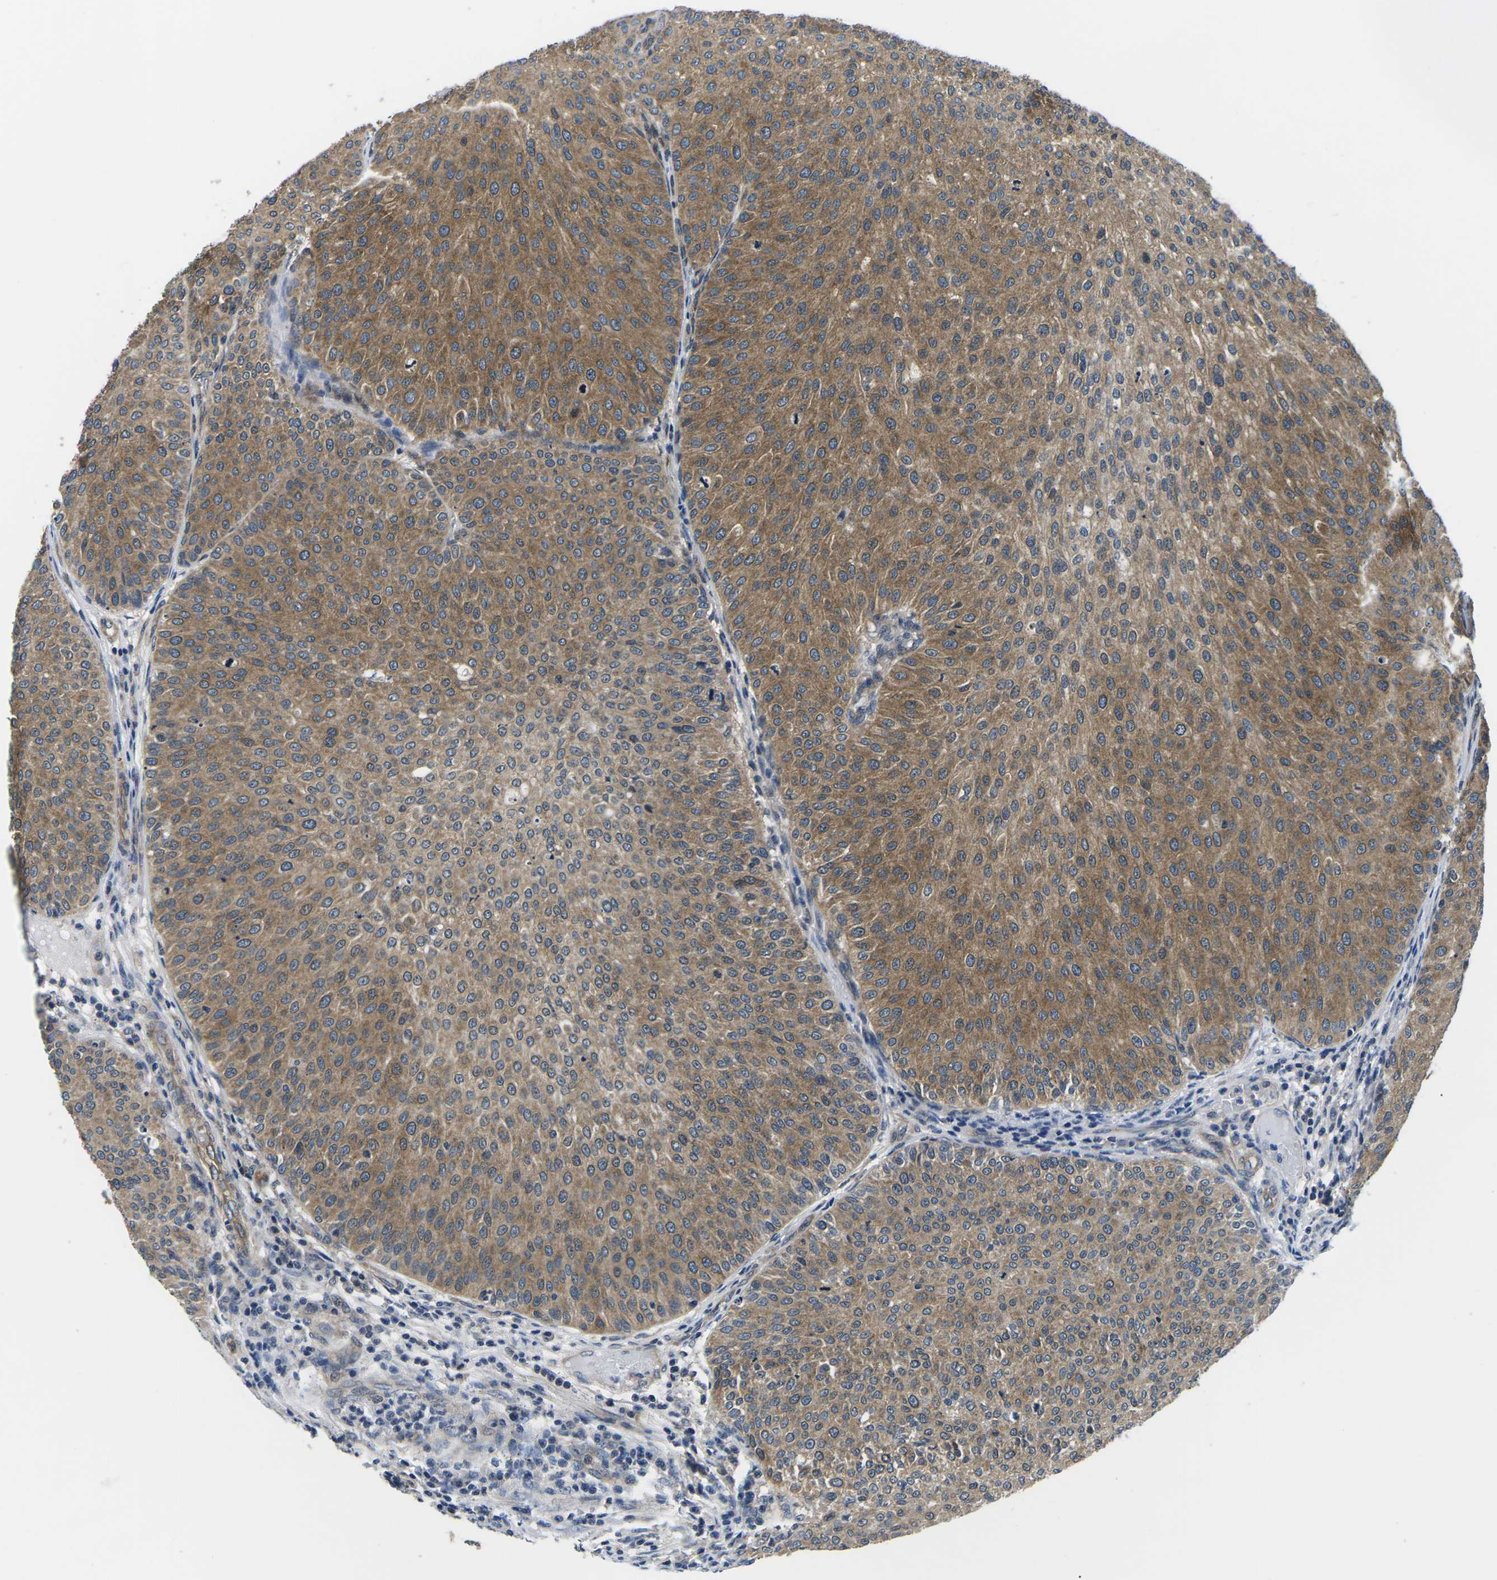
{"staining": {"intensity": "moderate", "quantity": ">75%", "location": "cytoplasmic/membranous"}, "tissue": "urothelial cancer", "cell_type": "Tumor cells", "image_type": "cancer", "snomed": [{"axis": "morphology", "description": "Urothelial carcinoma, Low grade"}, {"axis": "topography", "description": "Smooth muscle"}, {"axis": "topography", "description": "Urinary bladder"}], "caption": "Brown immunohistochemical staining in human urothelial cancer displays moderate cytoplasmic/membranous positivity in about >75% of tumor cells.", "gene": "GSK3B", "patient": {"sex": "male", "age": 60}}